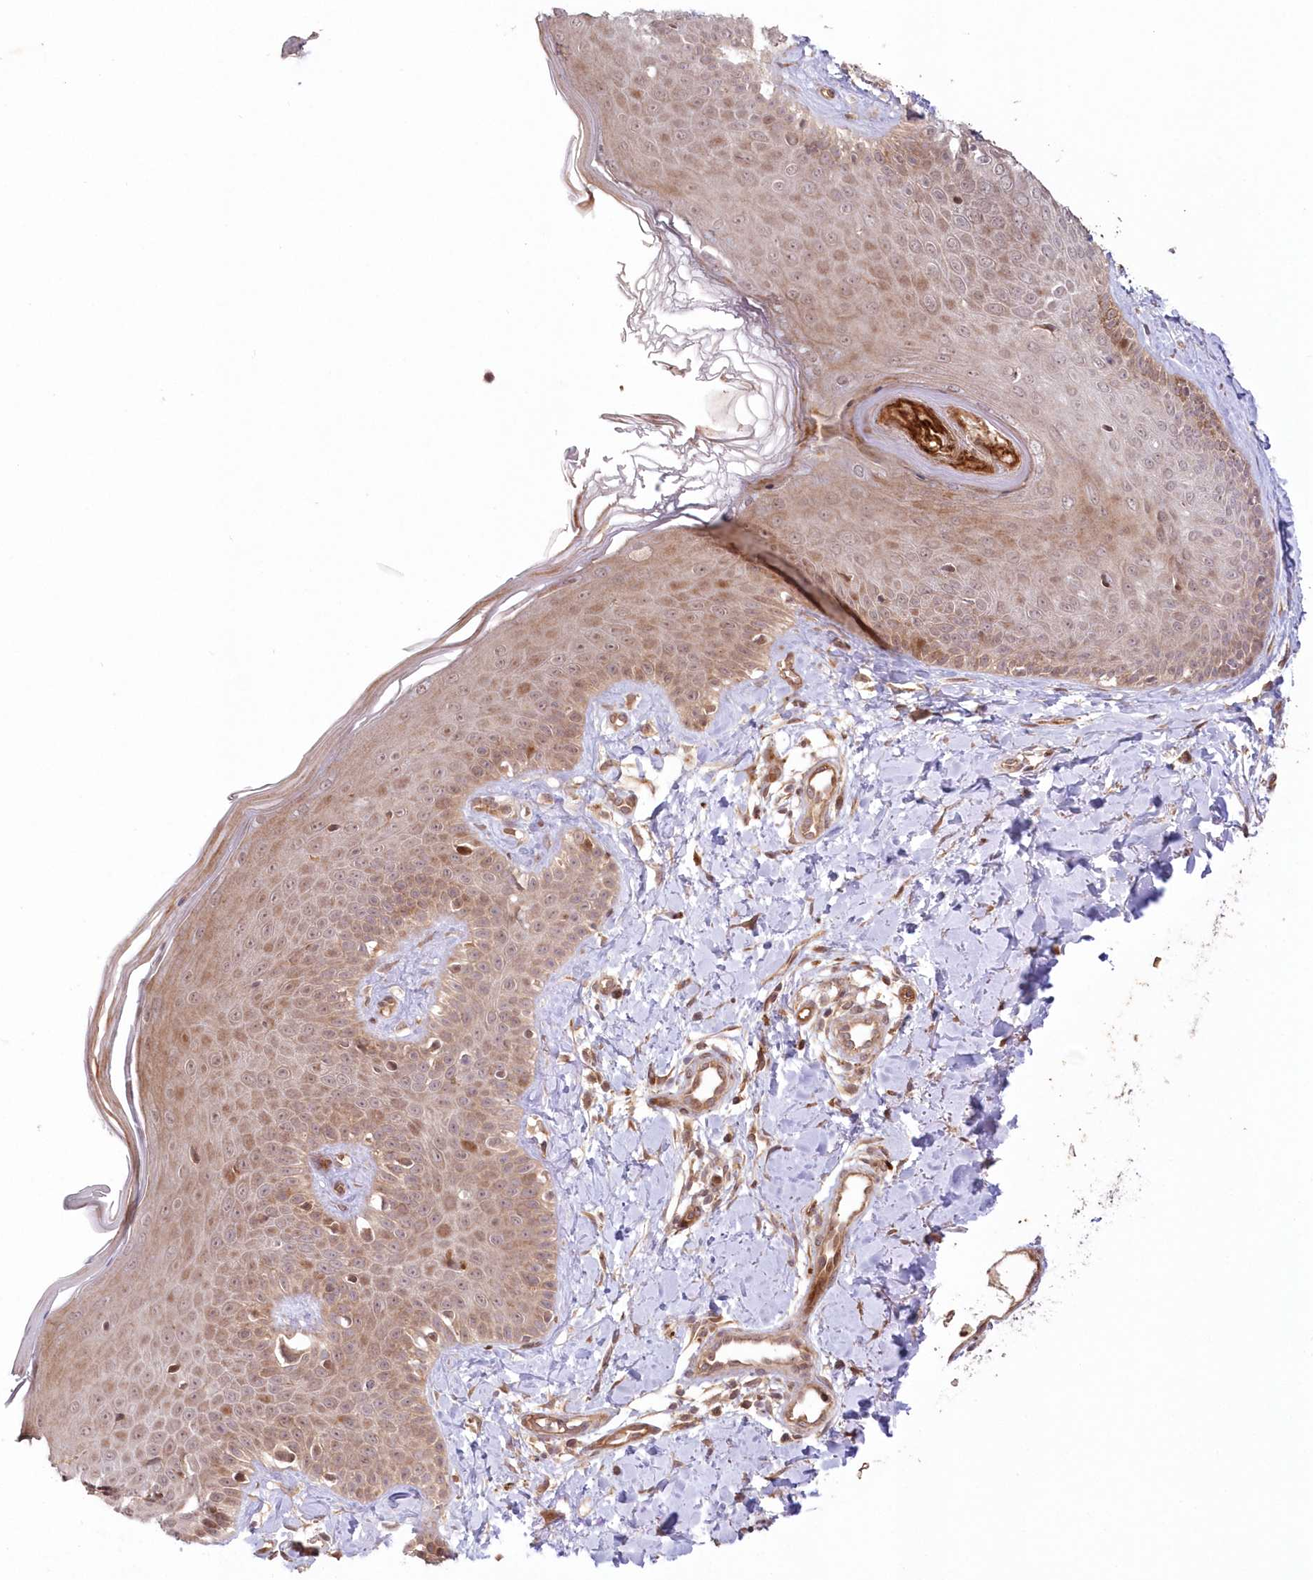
{"staining": {"intensity": "moderate", "quantity": "25%-75%", "location": "nuclear"}, "tissue": "skin", "cell_type": "Fibroblasts", "image_type": "normal", "snomed": [{"axis": "morphology", "description": "Normal tissue, NOS"}, {"axis": "topography", "description": "Skin"}], "caption": "IHC staining of benign skin, which exhibits medium levels of moderate nuclear expression in about 25%-75% of fibroblasts indicating moderate nuclear protein positivity. The staining was performed using DAB (brown) for protein detection and nuclei were counterstained in hematoxylin (blue).", "gene": "UBTD2", "patient": {"sex": "male", "age": 52}}